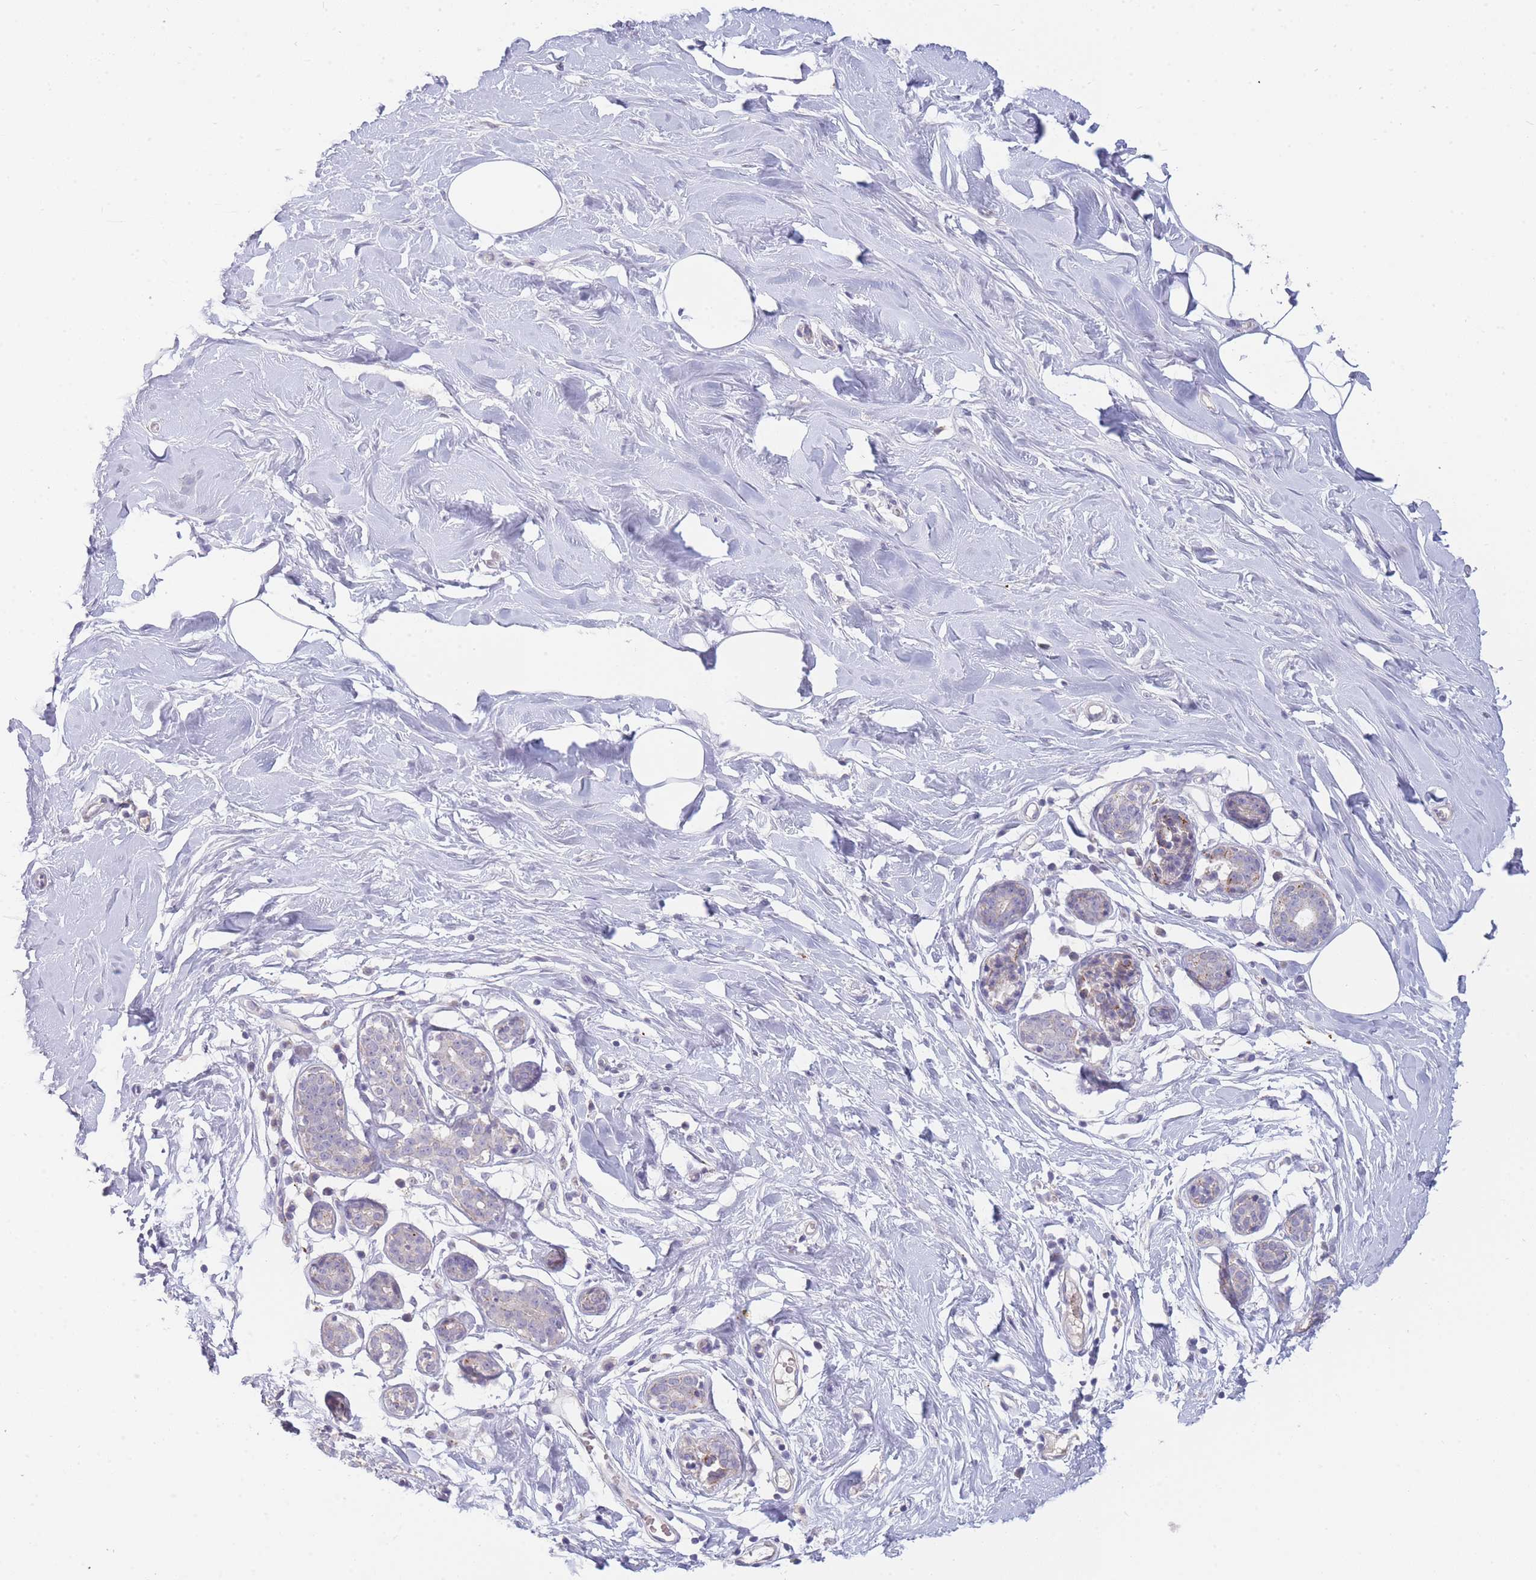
{"staining": {"intensity": "negative", "quantity": "none", "location": "none"}, "tissue": "breast", "cell_type": "Adipocytes", "image_type": "normal", "snomed": [{"axis": "morphology", "description": "Normal tissue, NOS"}, {"axis": "topography", "description": "Breast"}], "caption": "This is an IHC histopathology image of unremarkable breast. There is no expression in adipocytes.", "gene": "TRIM61", "patient": {"sex": "female", "age": 27}}